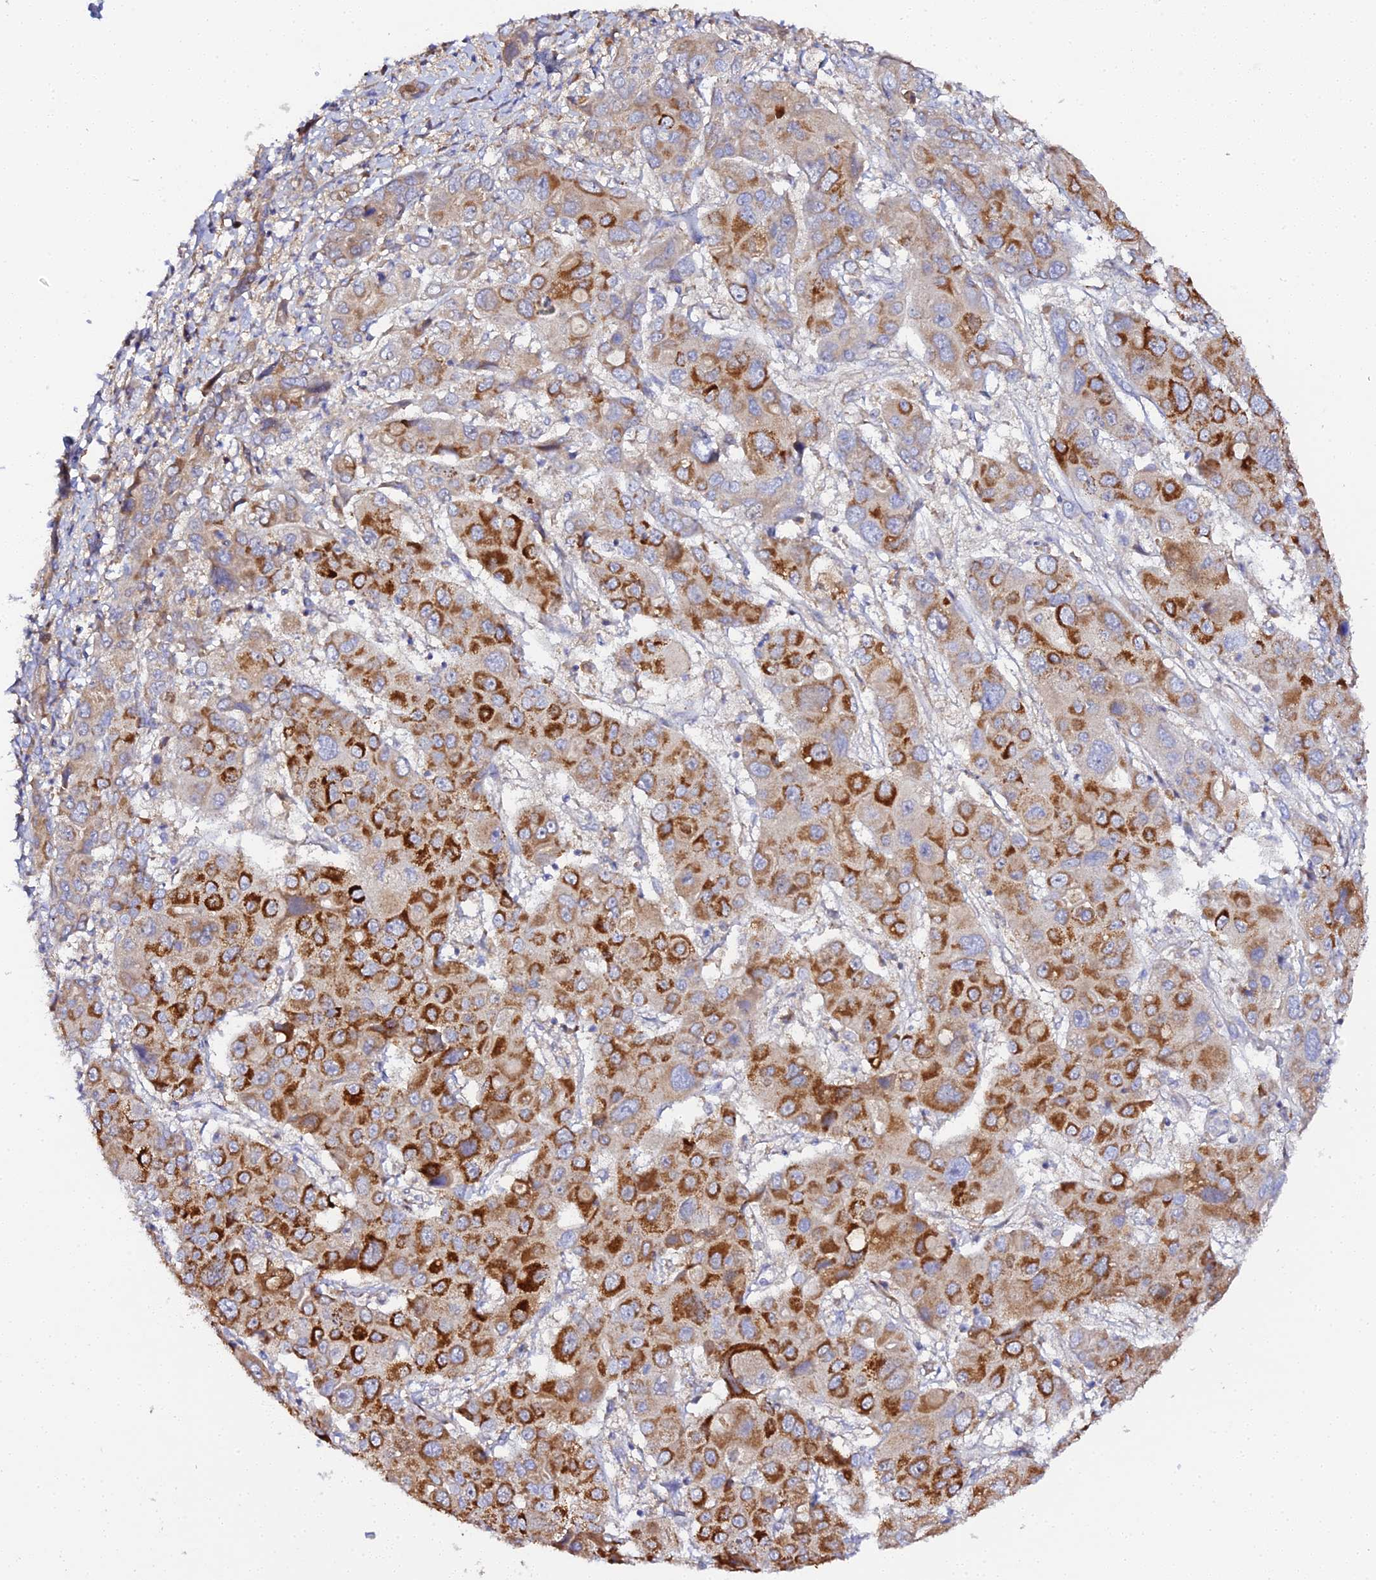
{"staining": {"intensity": "strong", "quantity": ">75%", "location": "cytoplasmic/membranous"}, "tissue": "liver cancer", "cell_type": "Tumor cells", "image_type": "cancer", "snomed": [{"axis": "morphology", "description": "Cholangiocarcinoma"}, {"axis": "topography", "description": "Liver"}], "caption": "Liver cancer stained for a protein reveals strong cytoplasmic/membranous positivity in tumor cells.", "gene": "SCX", "patient": {"sex": "male", "age": 67}}